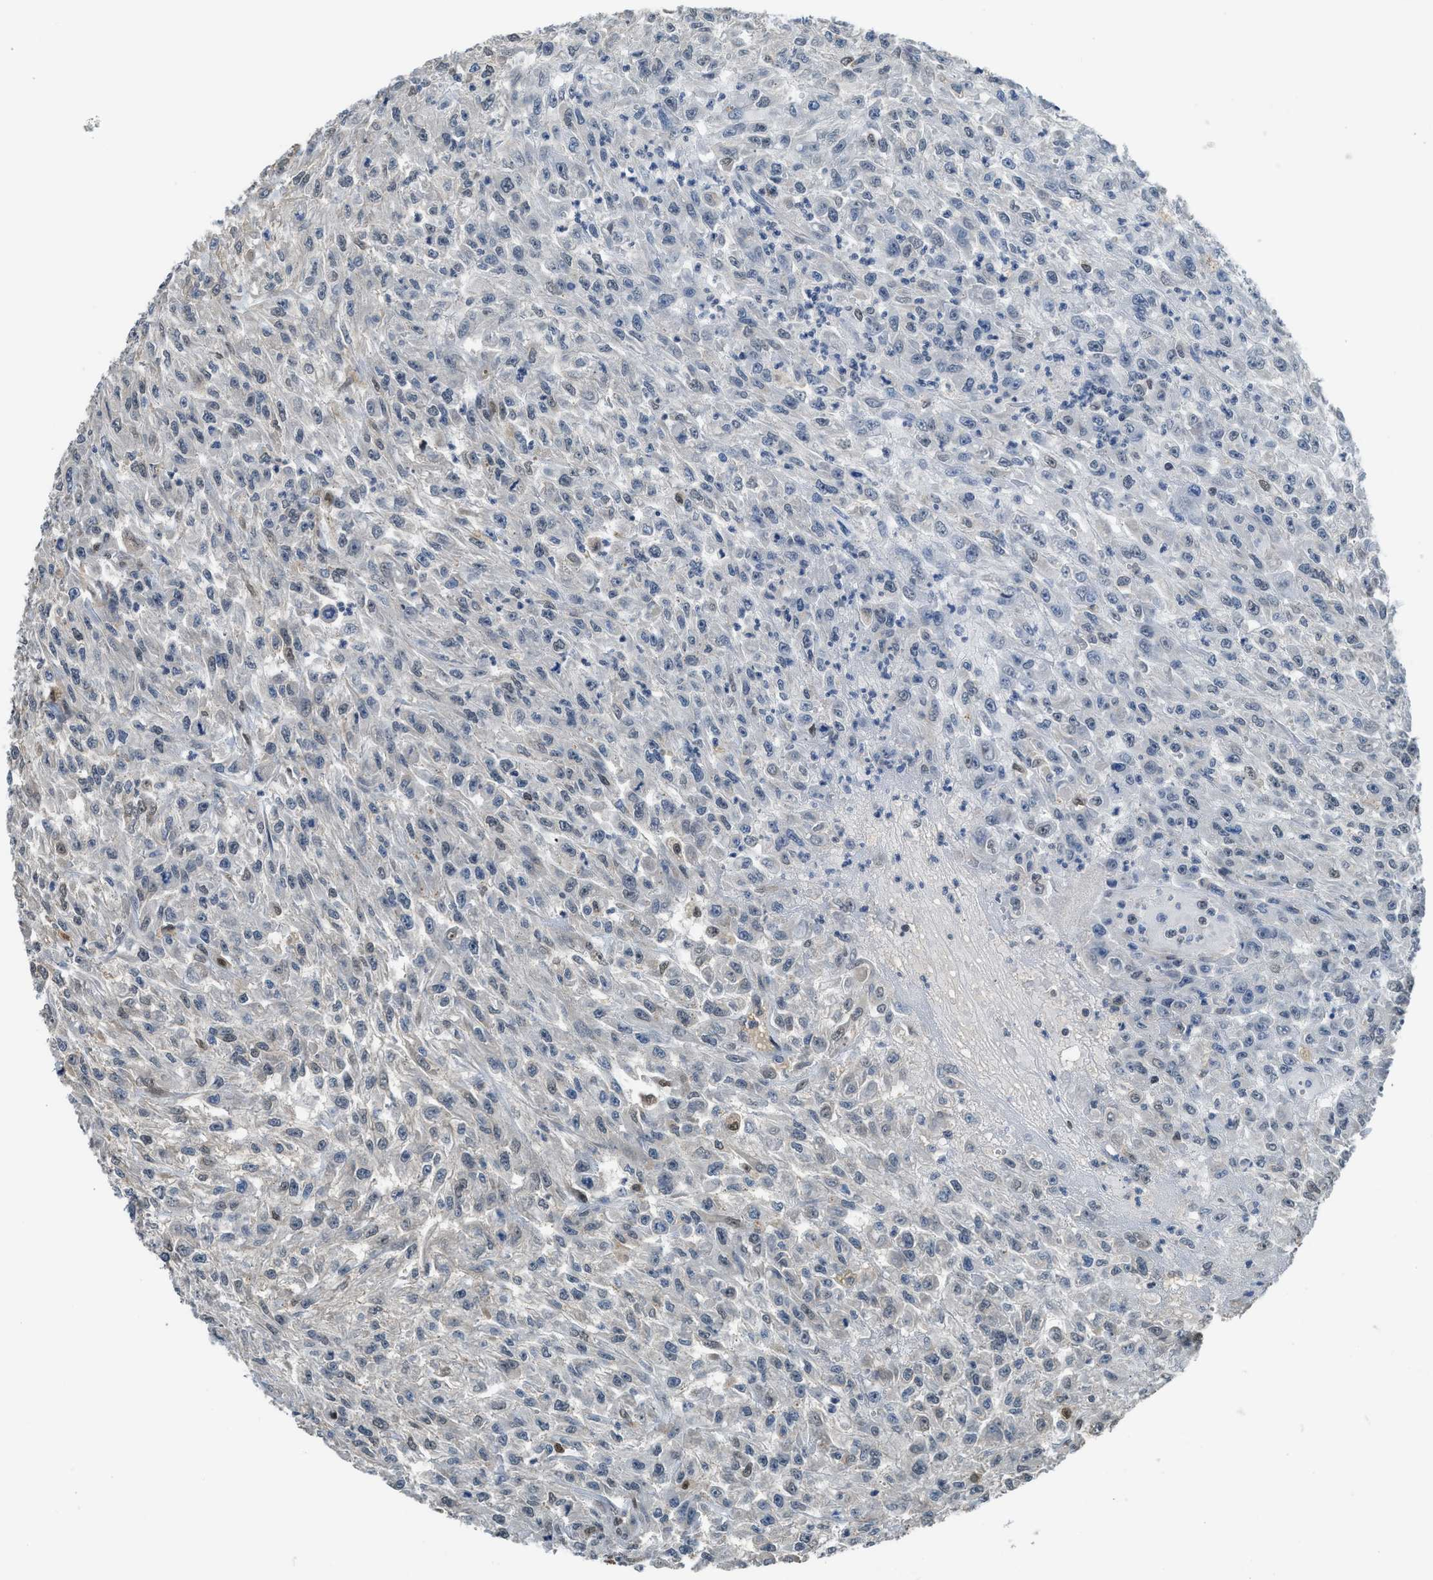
{"staining": {"intensity": "negative", "quantity": "none", "location": "none"}, "tissue": "urothelial cancer", "cell_type": "Tumor cells", "image_type": "cancer", "snomed": [{"axis": "morphology", "description": "Urothelial carcinoma, High grade"}, {"axis": "topography", "description": "Urinary bladder"}], "caption": "The IHC micrograph has no significant positivity in tumor cells of urothelial cancer tissue.", "gene": "ALX1", "patient": {"sex": "male", "age": 46}}